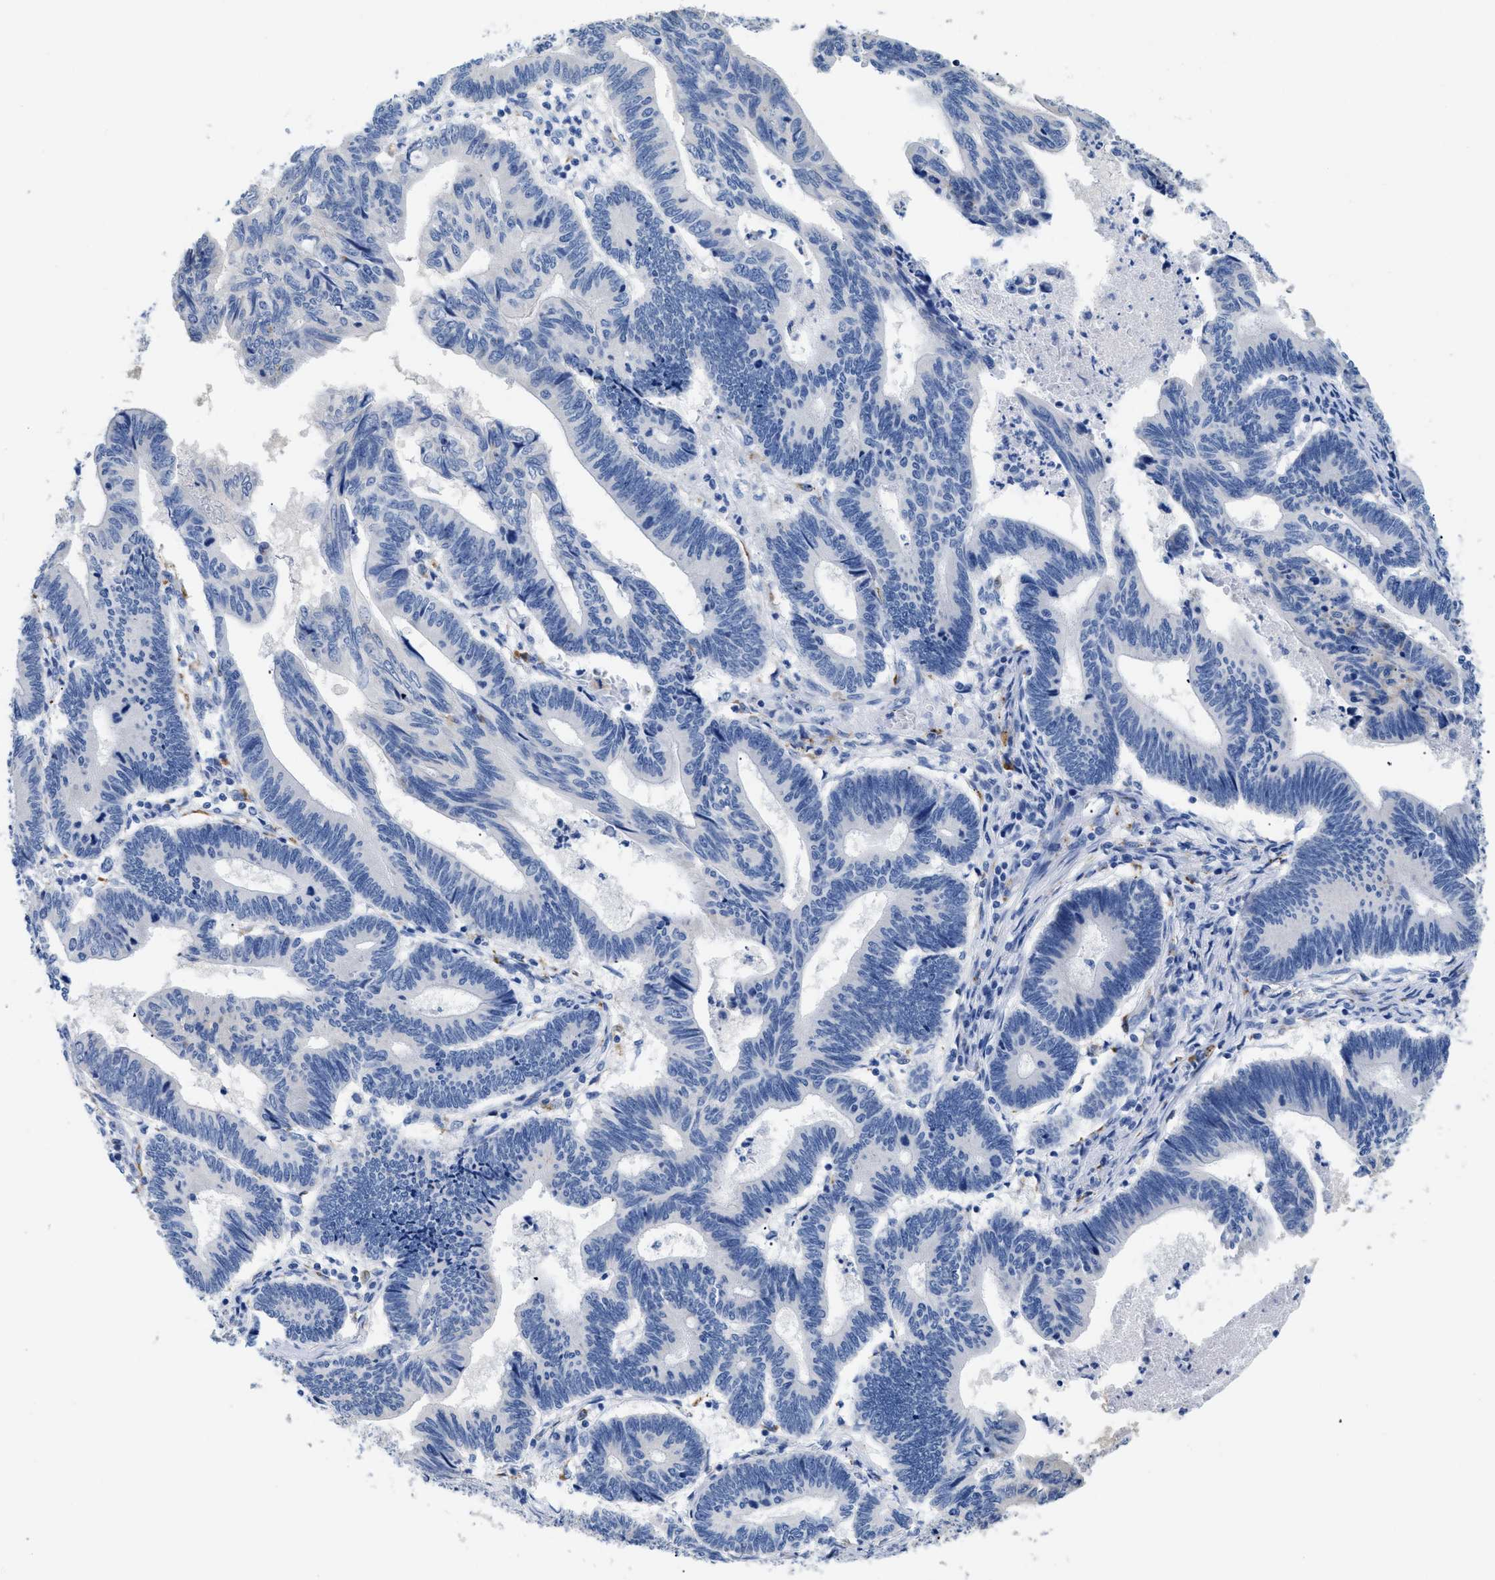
{"staining": {"intensity": "negative", "quantity": "none", "location": "none"}, "tissue": "pancreatic cancer", "cell_type": "Tumor cells", "image_type": "cancer", "snomed": [{"axis": "morphology", "description": "Adenocarcinoma, NOS"}, {"axis": "topography", "description": "Pancreas"}], "caption": "DAB immunohistochemical staining of human pancreatic adenocarcinoma displays no significant positivity in tumor cells. (Brightfield microscopy of DAB (3,3'-diaminobenzidine) immunohistochemistry at high magnification).", "gene": "APOBEC2", "patient": {"sex": "female", "age": 70}}